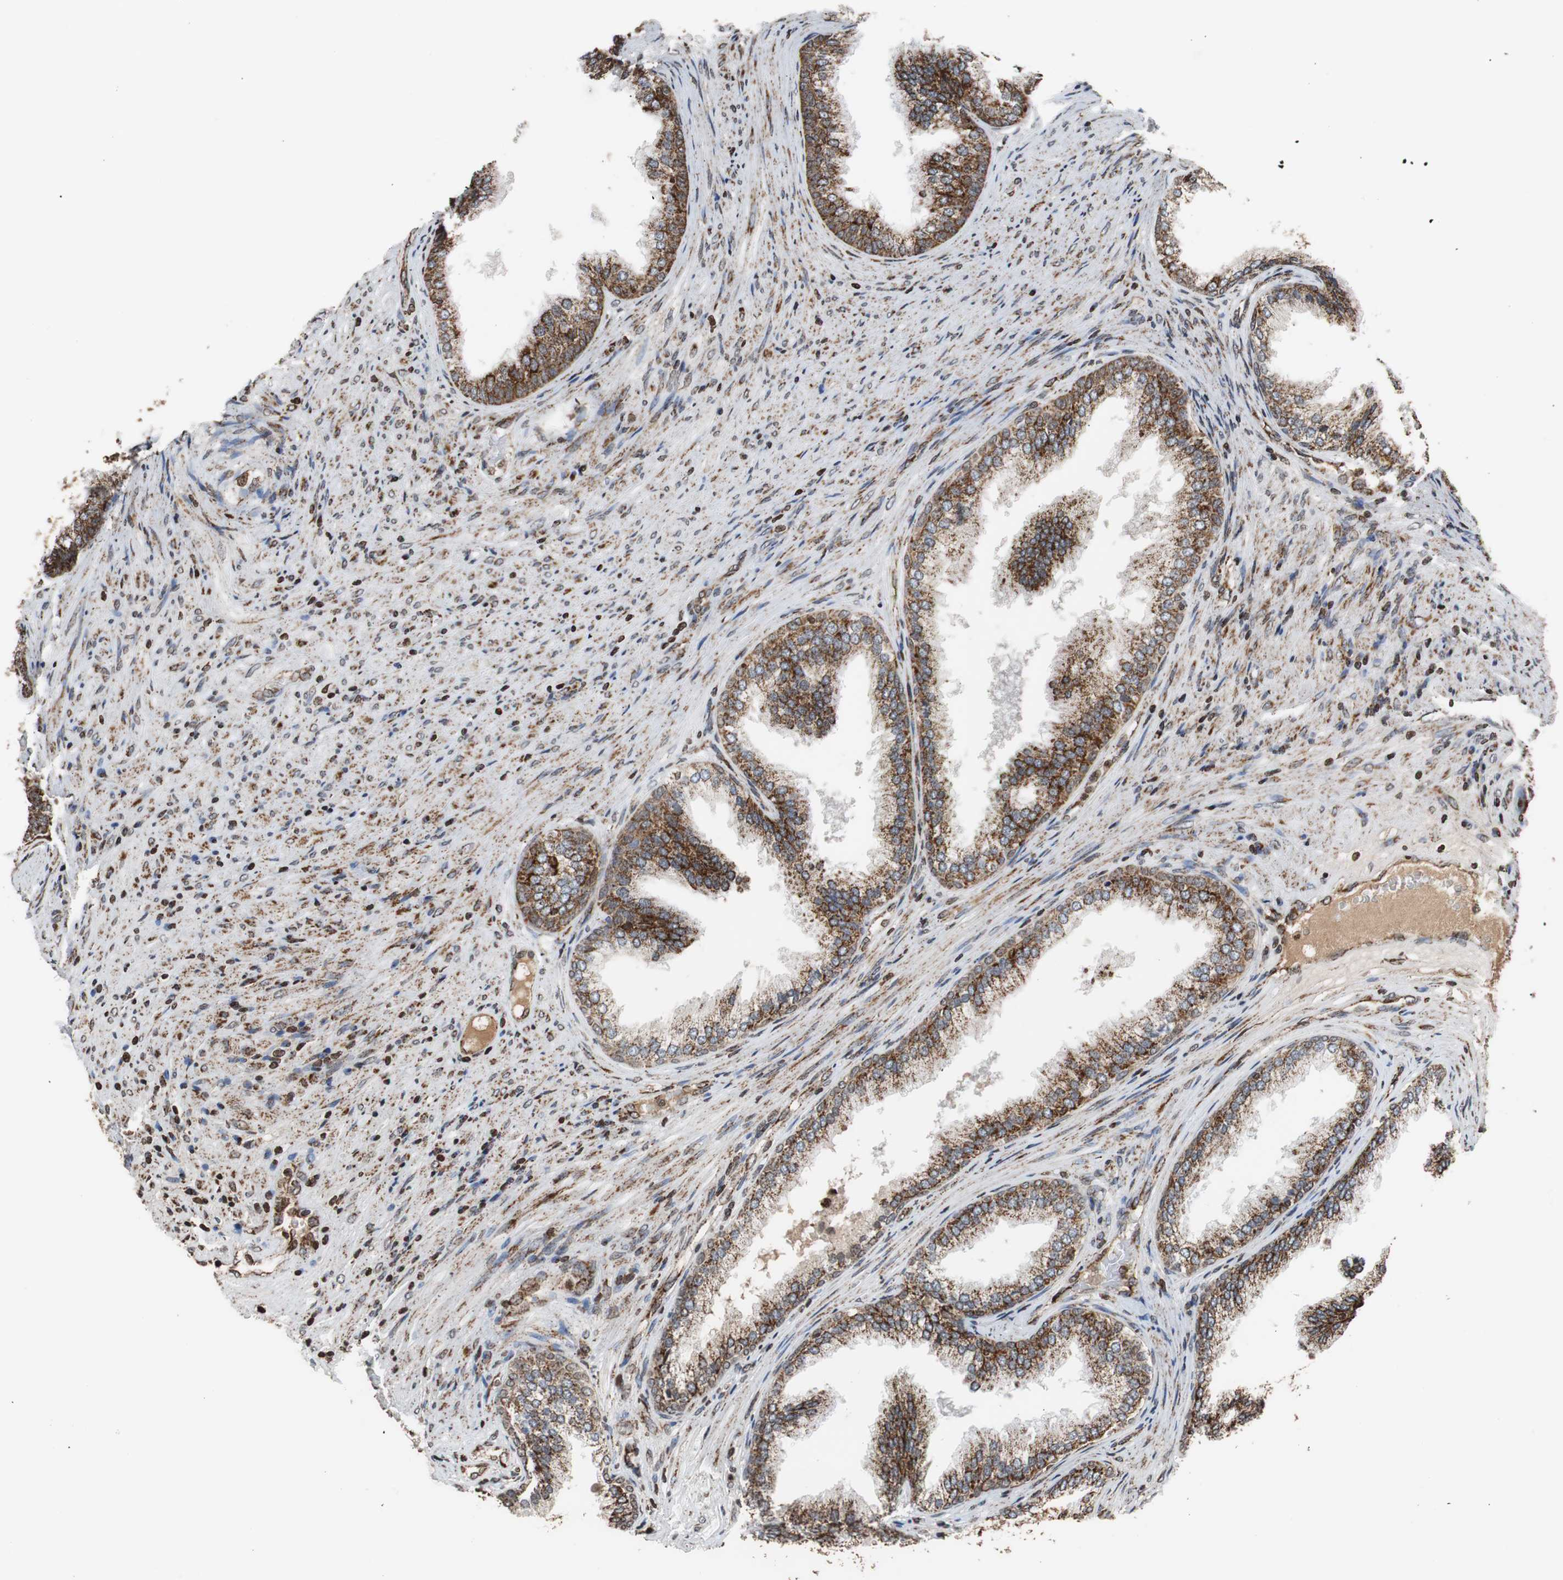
{"staining": {"intensity": "strong", "quantity": ">75%", "location": "cytoplasmic/membranous"}, "tissue": "prostate", "cell_type": "Glandular cells", "image_type": "normal", "snomed": [{"axis": "morphology", "description": "Normal tissue, NOS"}, {"axis": "topography", "description": "Prostate"}], "caption": "The immunohistochemical stain highlights strong cytoplasmic/membranous expression in glandular cells of benign prostate.", "gene": "HSPA9", "patient": {"sex": "male", "age": 76}}